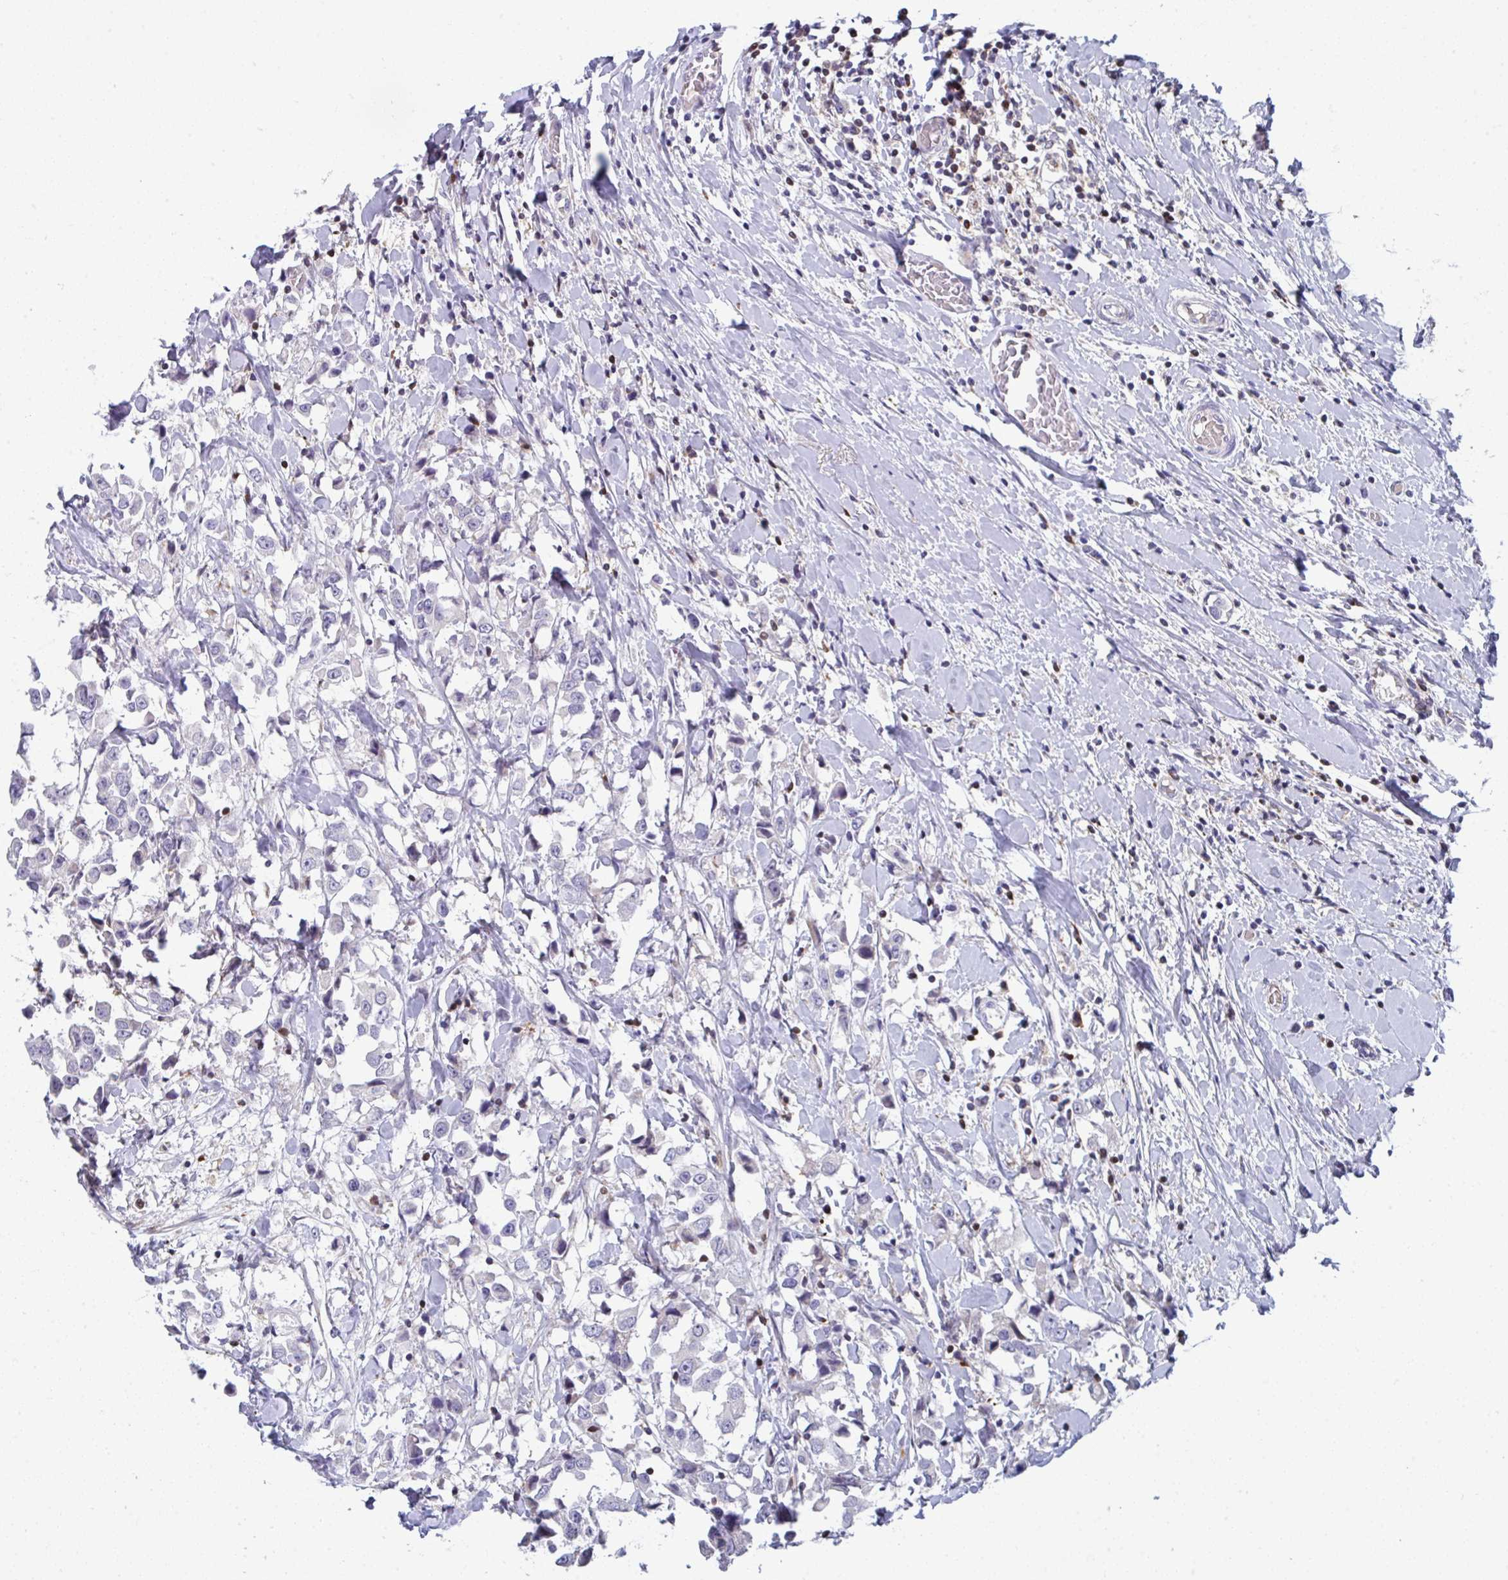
{"staining": {"intensity": "negative", "quantity": "none", "location": "none"}, "tissue": "breast cancer", "cell_type": "Tumor cells", "image_type": "cancer", "snomed": [{"axis": "morphology", "description": "Duct carcinoma"}, {"axis": "topography", "description": "Breast"}], "caption": "Breast cancer (invasive ductal carcinoma) was stained to show a protein in brown. There is no significant expression in tumor cells. (Immunohistochemistry, brightfield microscopy, high magnification).", "gene": "AOC2", "patient": {"sex": "female", "age": 61}}